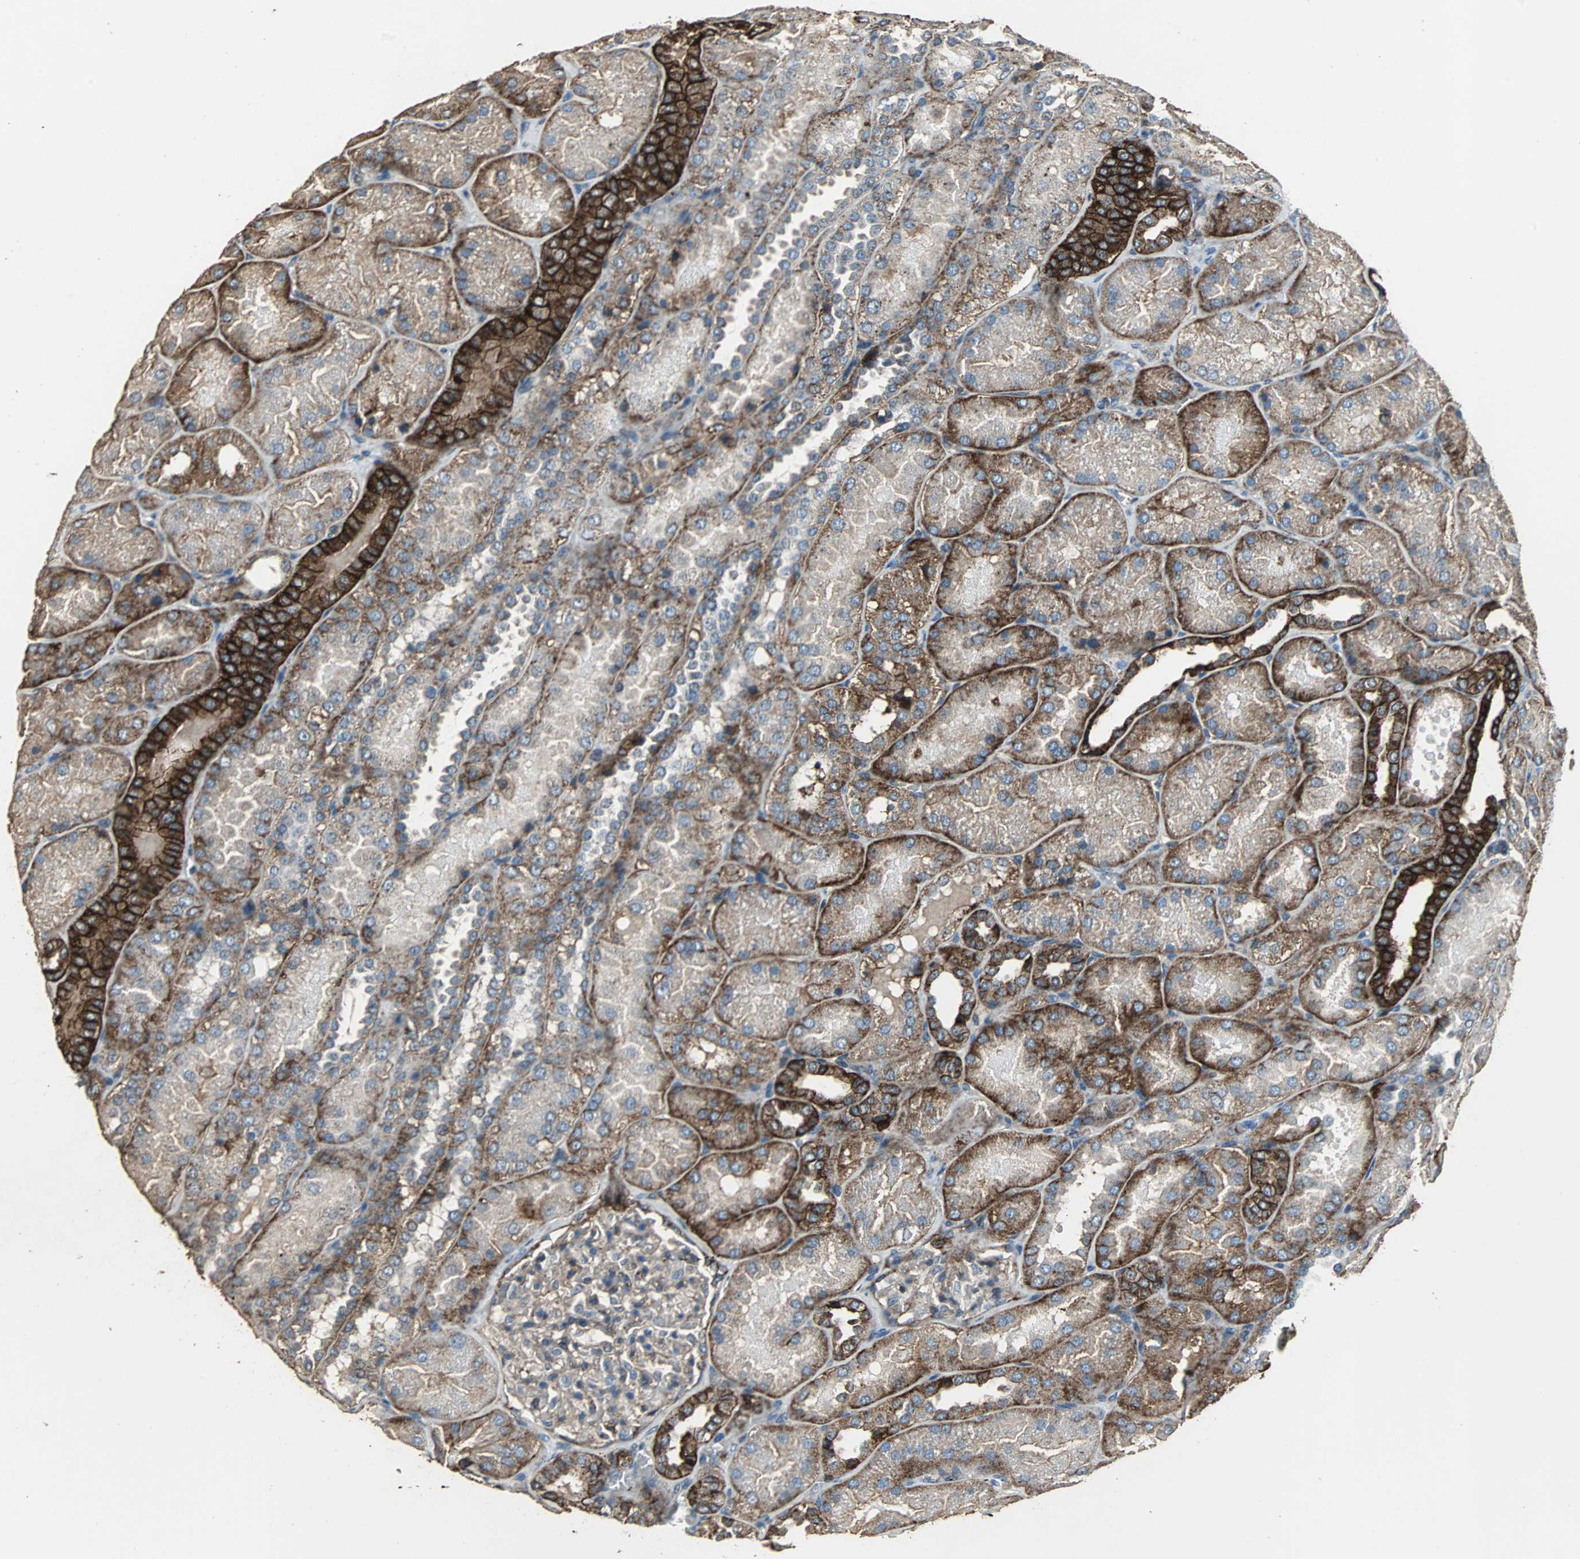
{"staining": {"intensity": "weak", "quantity": "25%-75%", "location": "cytoplasmic/membranous"}, "tissue": "kidney", "cell_type": "Cells in glomeruli", "image_type": "normal", "snomed": [{"axis": "morphology", "description": "Normal tissue, NOS"}, {"axis": "topography", "description": "Kidney"}], "caption": "Kidney stained with DAB (3,3'-diaminobenzidine) IHC exhibits low levels of weak cytoplasmic/membranous staining in approximately 25%-75% of cells in glomeruli. Nuclei are stained in blue.", "gene": "F11R", "patient": {"sex": "male", "age": 28}}